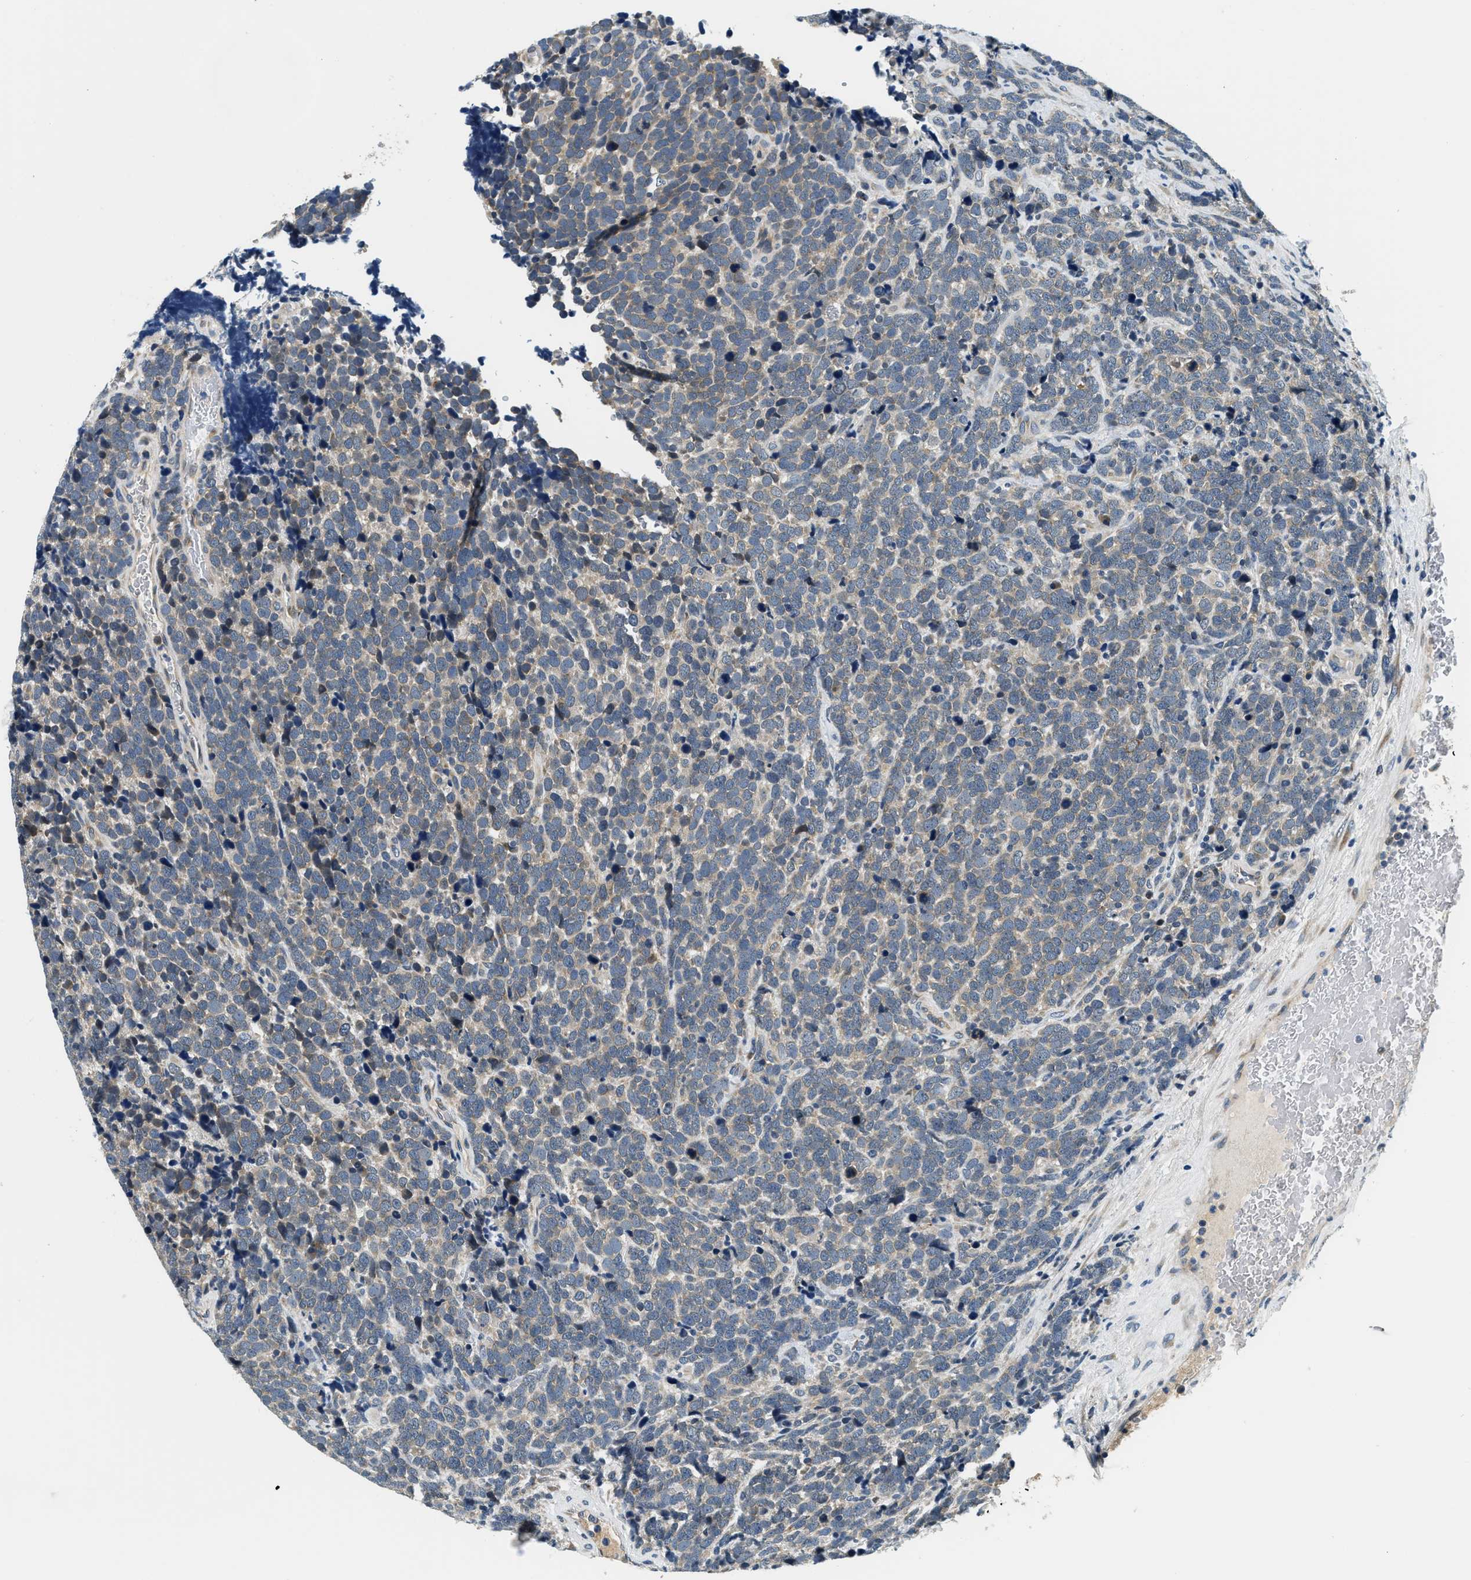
{"staining": {"intensity": "negative", "quantity": "none", "location": "none"}, "tissue": "urothelial cancer", "cell_type": "Tumor cells", "image_type": "cancer", "snomed": [{"axis": "morphology", "description": "Urothelial carcinoma, High grade"}, {"axis": "topography", "description": "Urinary bladder"}], "caption": "DAB immunohistochemical staining of urothelial cancer displays no significant positivity in tumor cells.", "gene": "YAE1", "patient": {"sex": "female", "age": 82}}